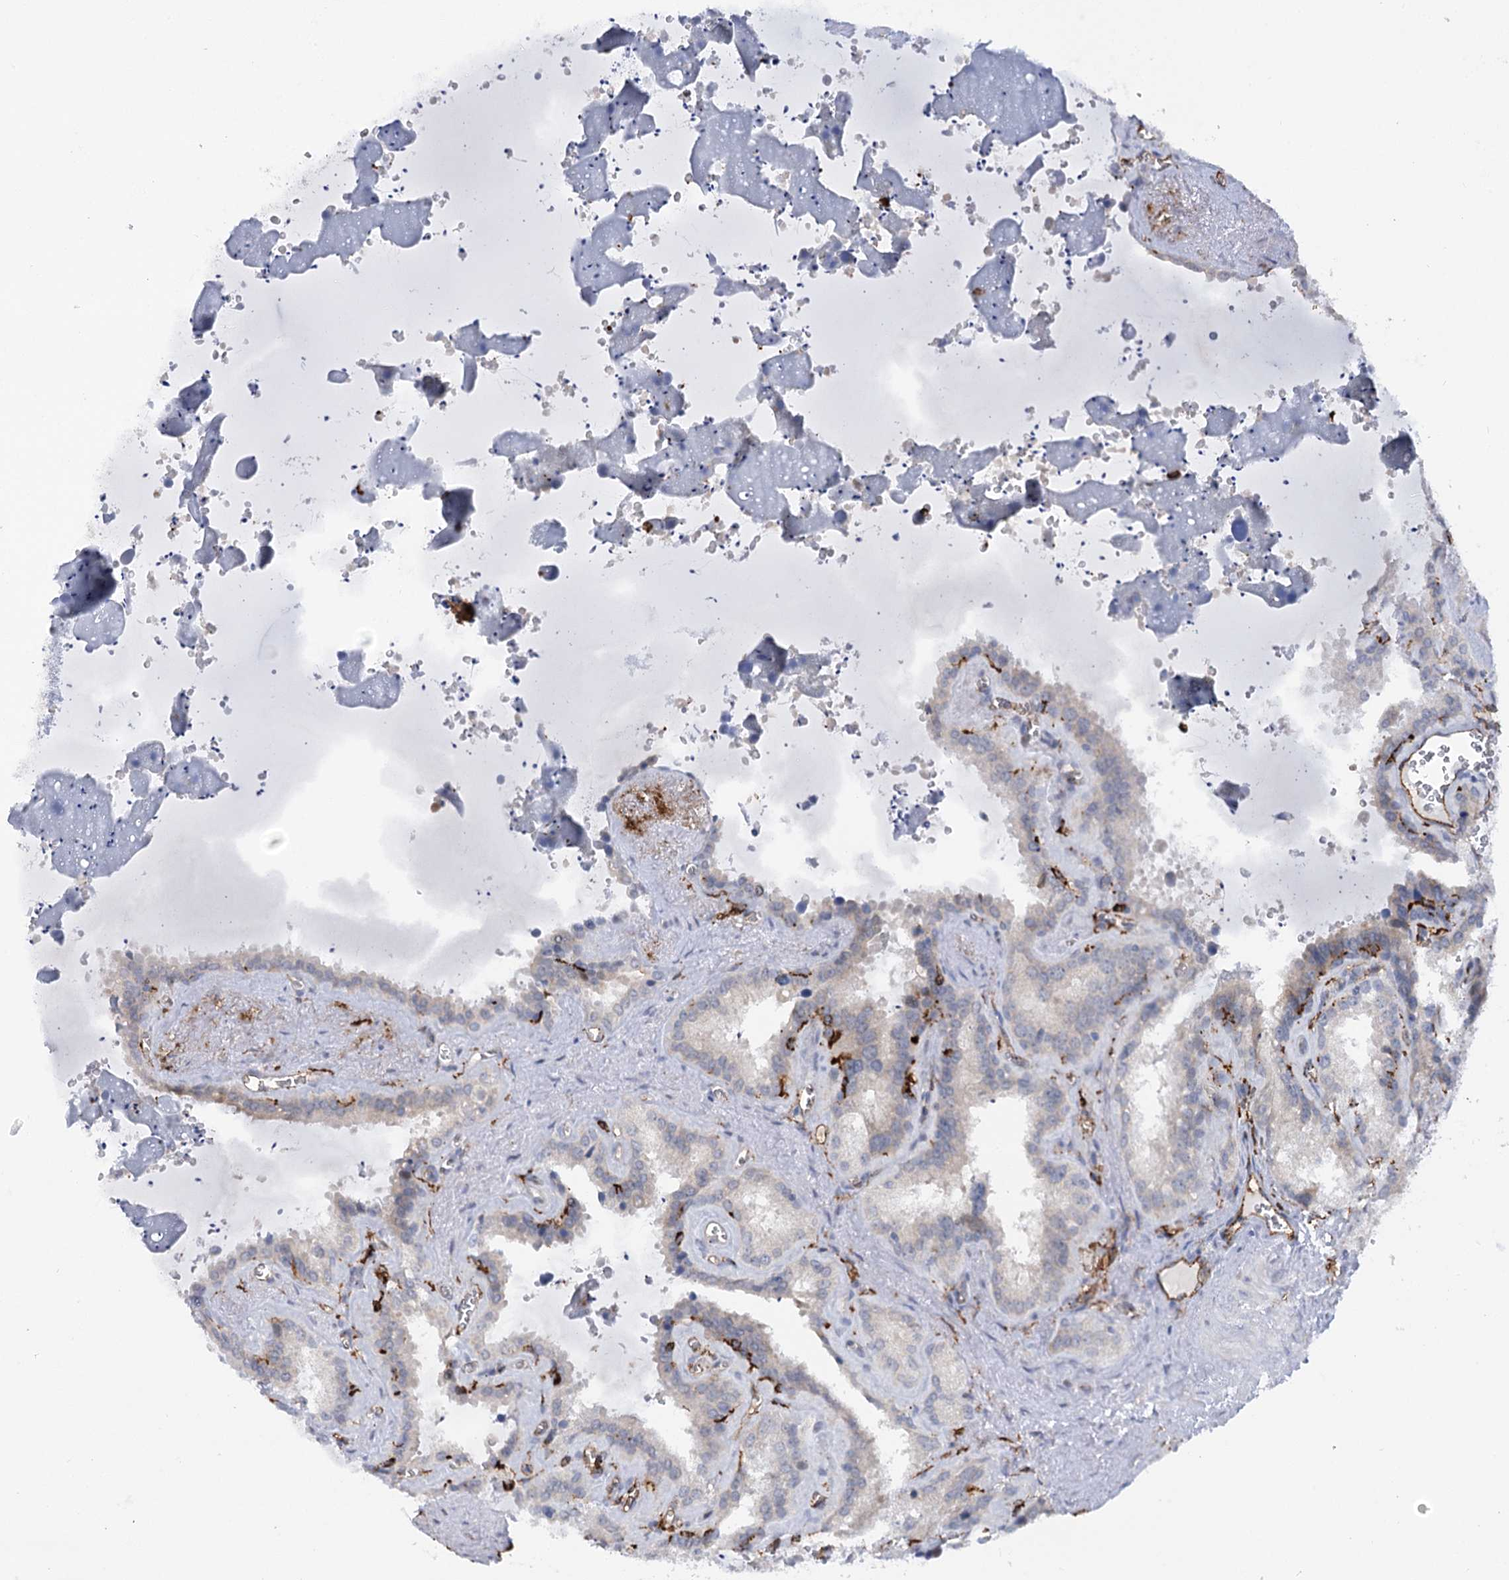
{"staining": {"intensity": "negative", "quantity": "none", "location": "none"}, "tissue": "seminal vesicle", "cell_type": "Glandular cells", "image_type": "normal", "snomed": [{"axis": "morphology", "description": "Normal tissue, NOS"}, {"axis": "topography", "description": "Prostate"}, {"axis": "topography", "description": "Seminal veicle"}], "caption": "This image is of benign seminal vesicle stained with IHC to label a protein in brown with the nuclei are counter-stained blue. There is no positivity in glandular cells.", "gene": "PIWIL4", "patient": {"sex": "male", "age": 59}}